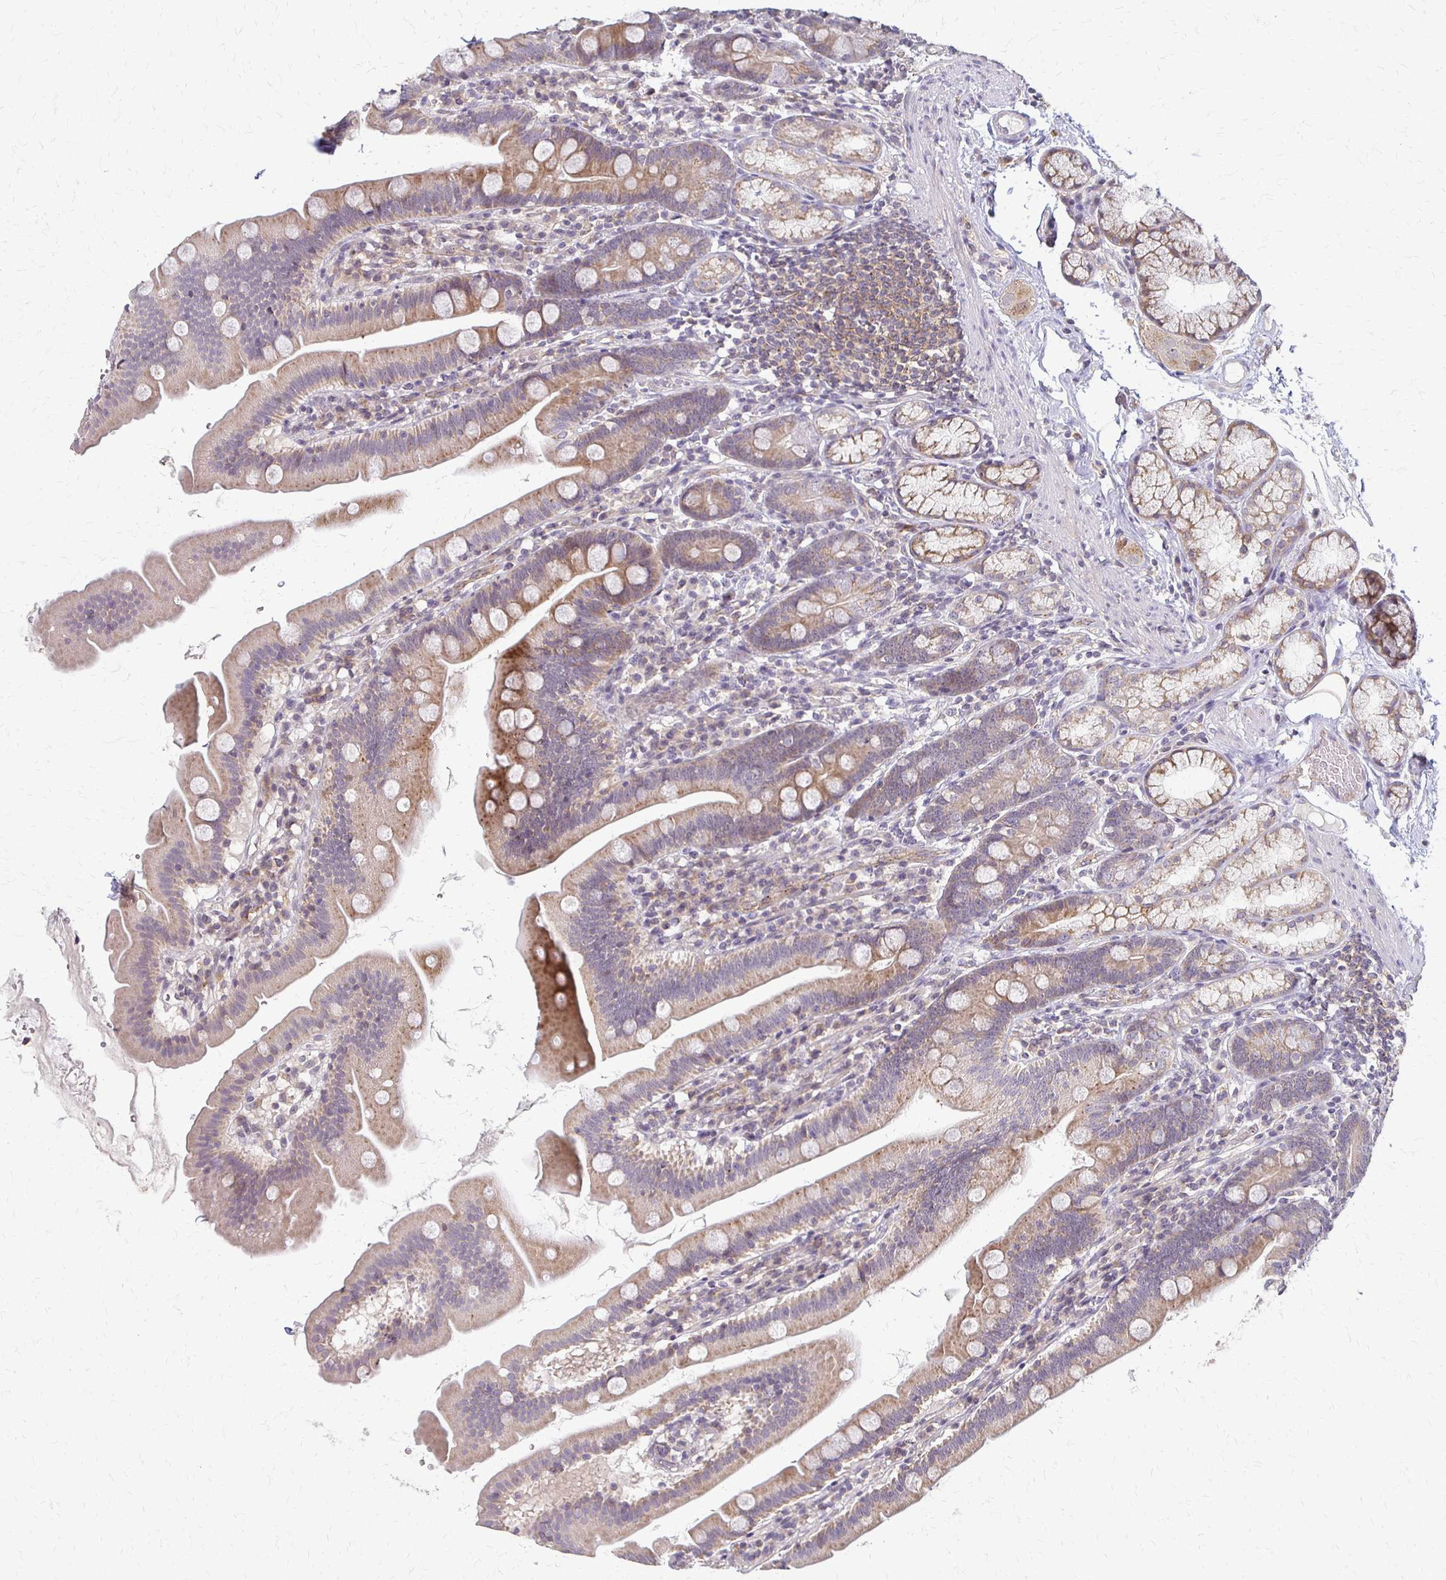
{"staining": {"intensity": "moderate", "quantity": ">75%", "location": "cytoplasmic/membranous"}, "tissue": "duodenum", "cell_type": "Glandular cells", "image_type": "normal", "snomed": [{"axis": "morphology", "description": "Normal tissue, NOS"}, {"axis": "topography", "description": "Duodenum"}], "caption": "Protein analysis of benign duodenum exhibits moderate cytoplasmic/membranous positivity in about >75% of glandular cells.", "gene": "SLC9A9", "patient": {"sex": "female", "age": 67}}